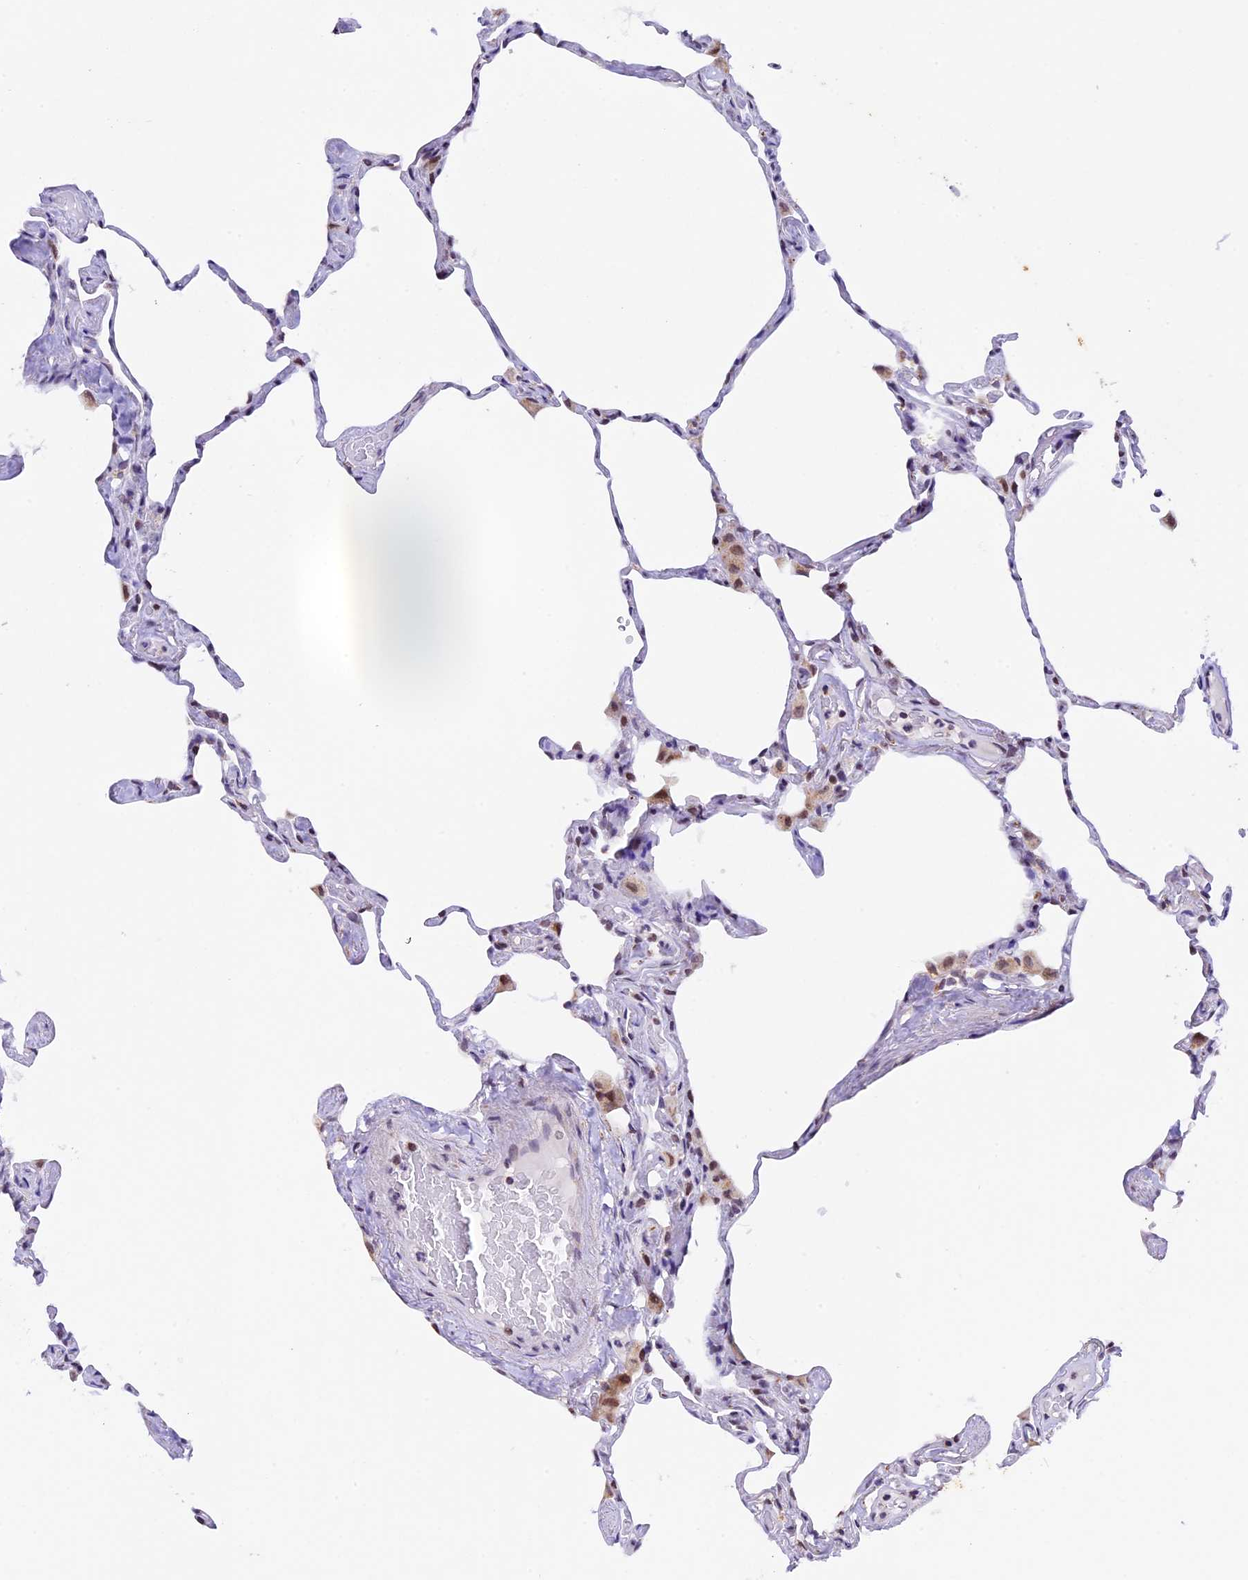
{"staining": {"intensity": "weak", "quantity": "<25%", "location": "cytoplasmic/membranous"}, "tissue": "lung", "cell_type": "Alveolar cells", "image_type": "normal", "snomed": [{"axis": "morphology", "description": "Normal tissue, NOS"}, {"axis": "topography", "description": "Lung"}], "caption": "Immunohistochemistry micrograph of benign human lung stained for a protein (brown), which displays no expression in alveolar cells. Nuclei are stained in blue.", "gene": "TFAM", "patient": {"sex": "male", "age": 65}}